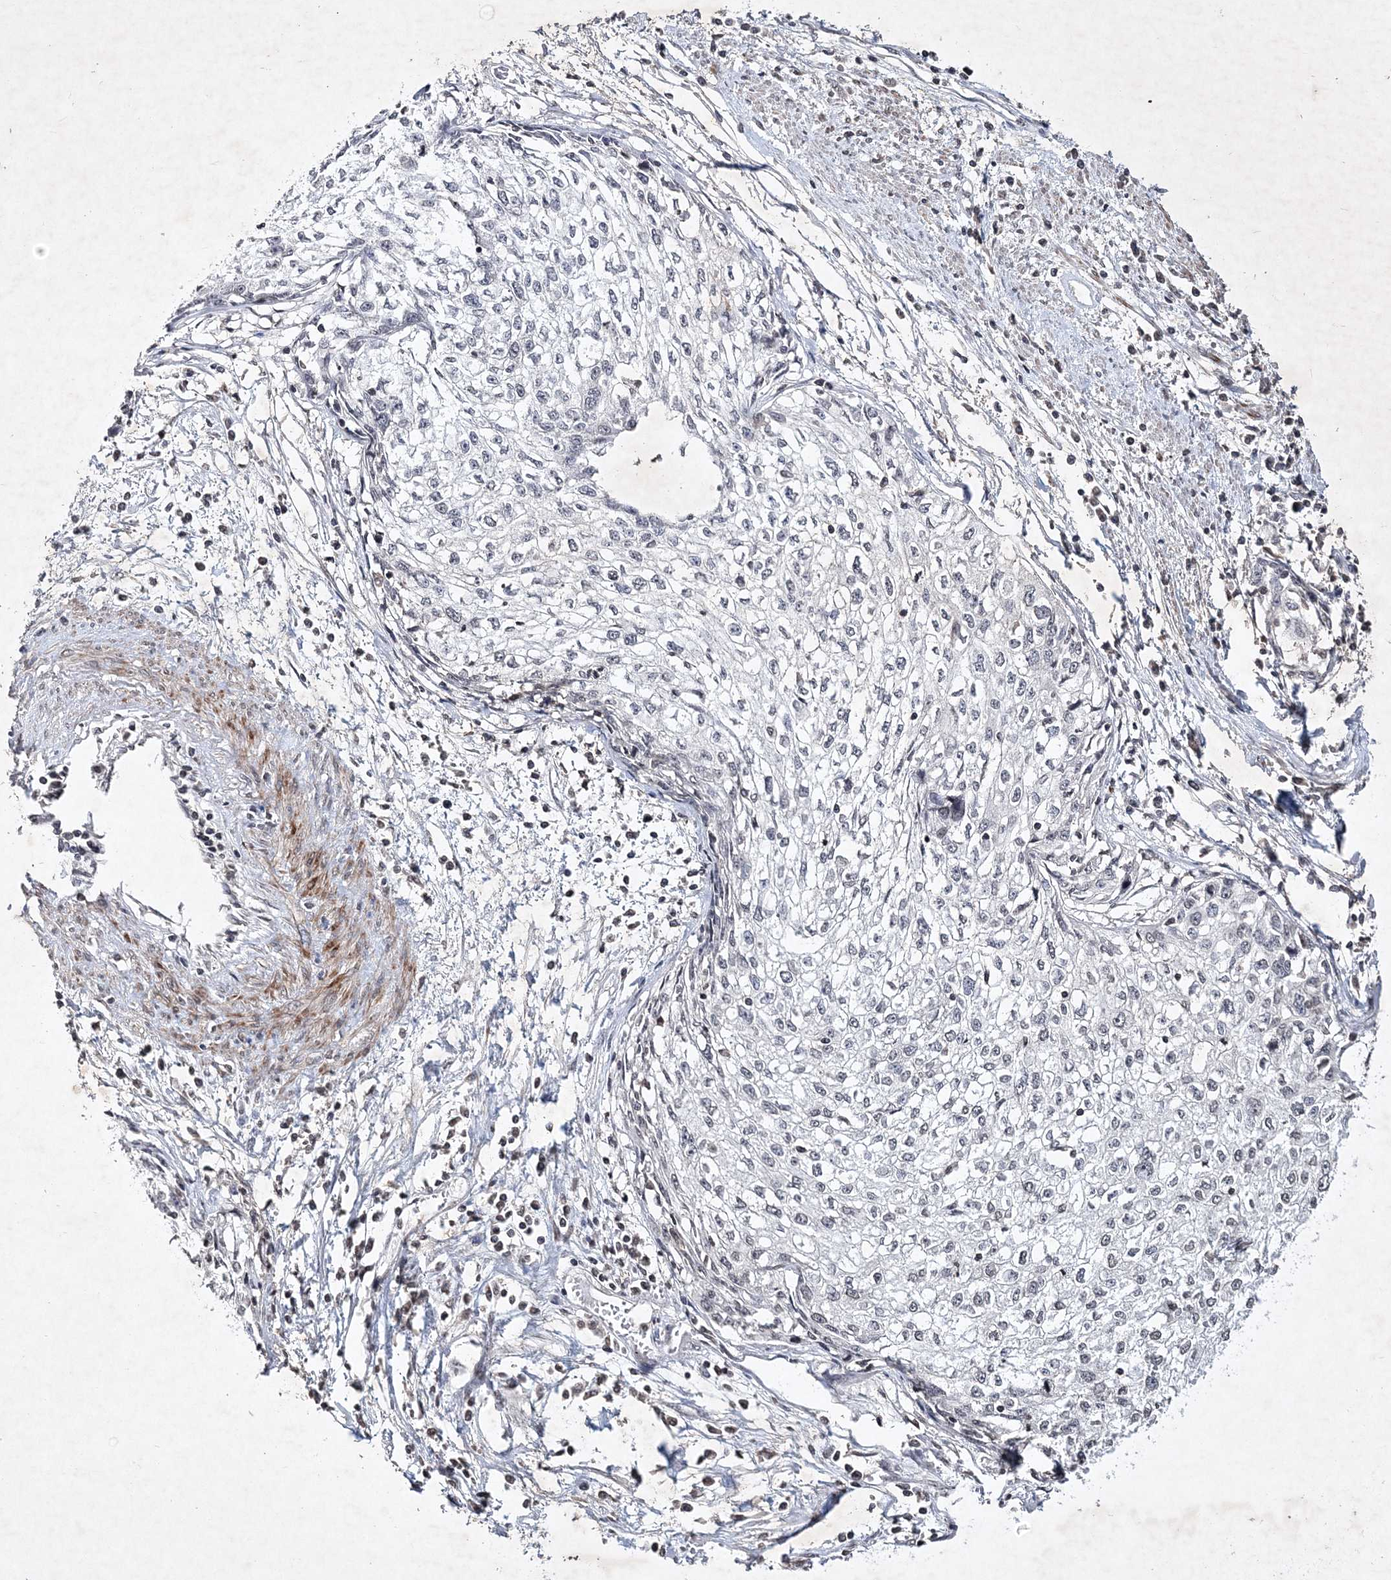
{"staining": {"intensity": "negative", "quantity": "none", "location": "none"}, "tissue": "cervical cancer", "cell_type": "Tumor cells", "image_type": "cancer", "snomed": [{"axis": "morphology", "description": "Squamous cell carcinoma, NOS"}, {"axis": "topography", "description": "Cervix"}], "caption": "A photomicrograph of cervical squamous cell carcinoma stained for a protein demonstrates no brown staining in tumor cells.", "gene": "SOWAHB", "patient": {"sex": "female", "age": 57}}